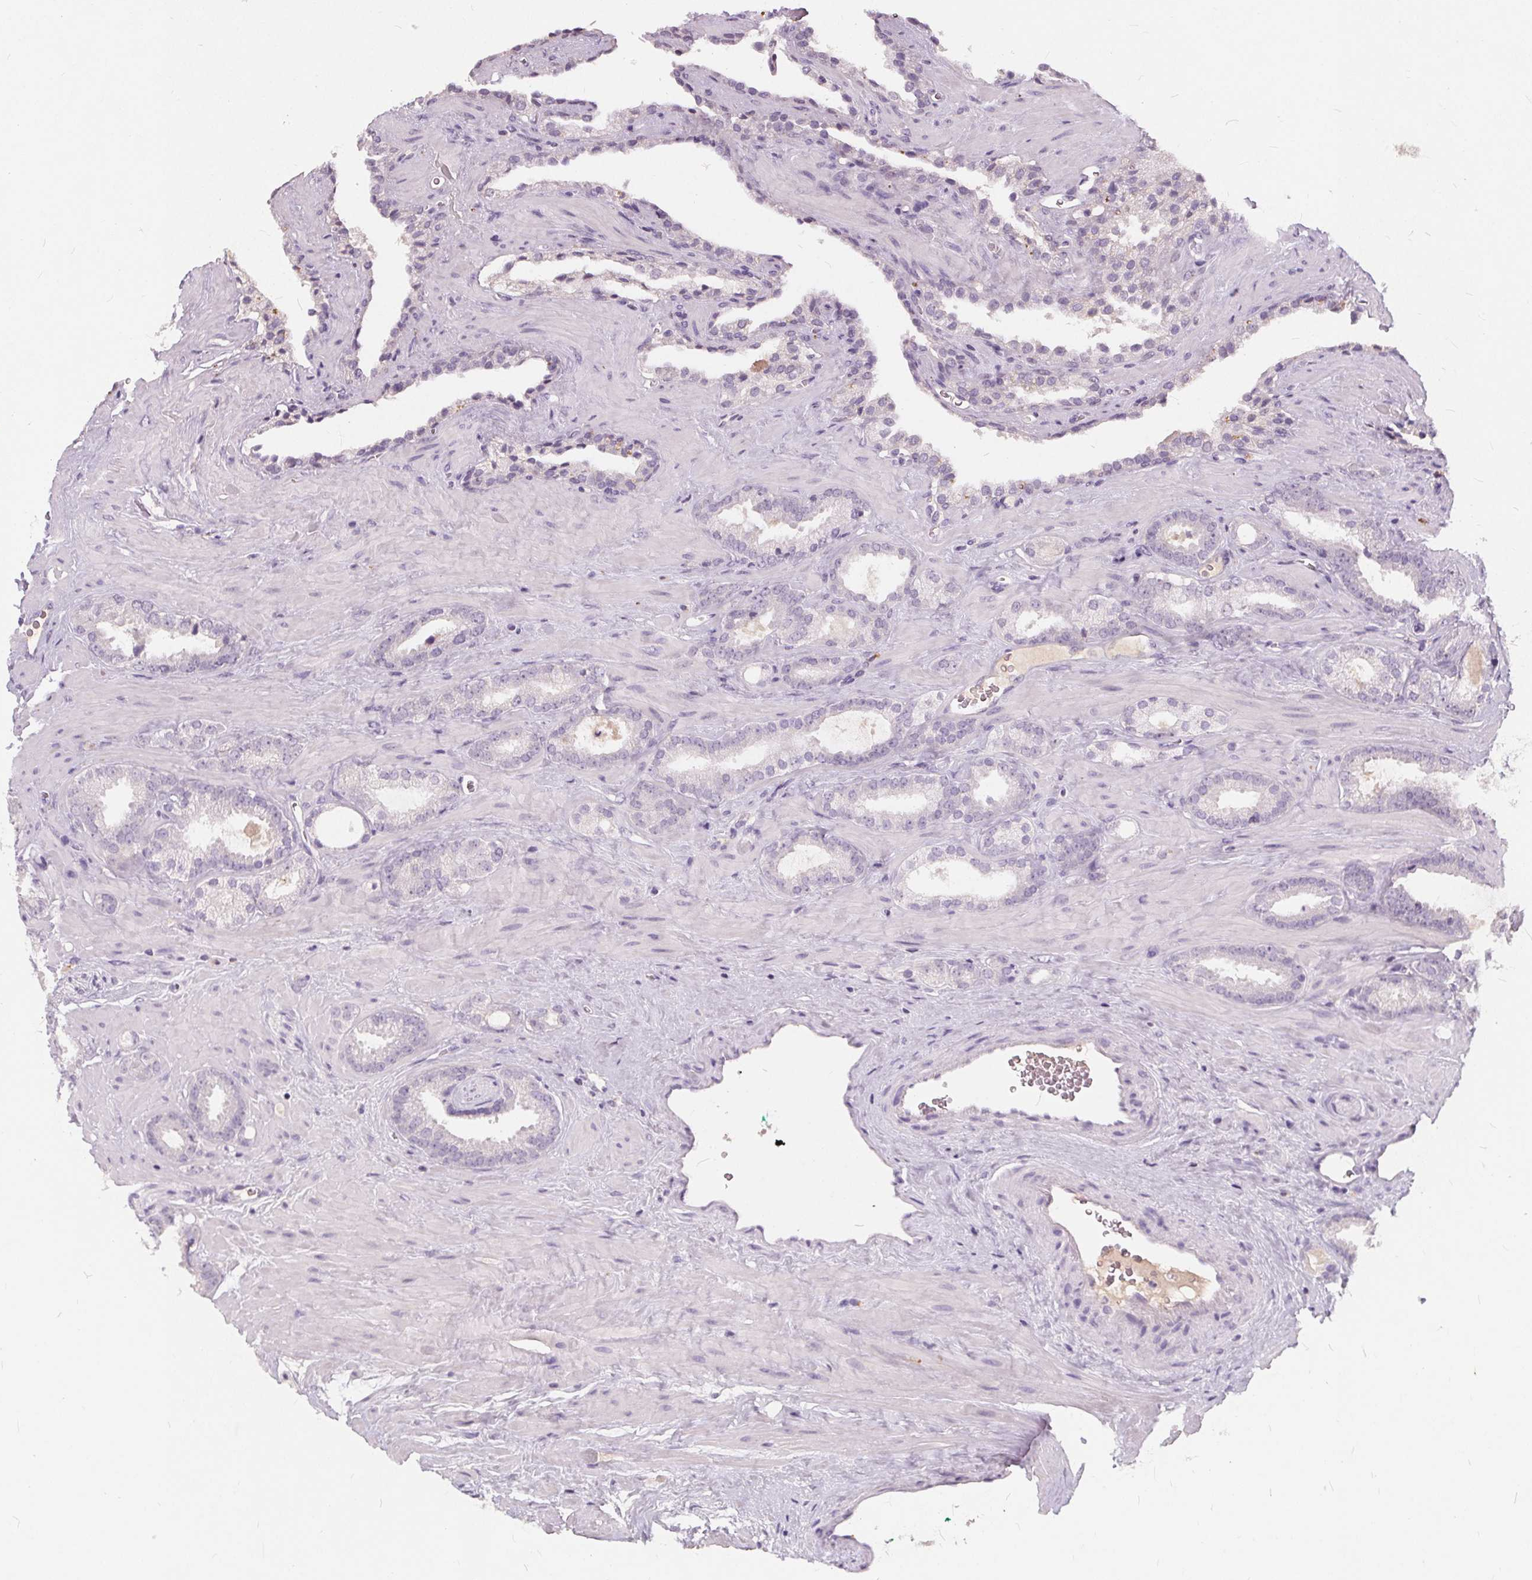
{"staining": {"intensity": "negative", "quantity": "none", "location": "none"}, "tissue": "prostate cancer", "cell_type": "Tumor cells", "image_type": "cancer", "snomed": [{"axis": "morphology", "description": "Adenocarcinoma, Low grade"}, {"axis": "topography", "description": "Prostate"}], "caption": "The micrograph reveals no staining of tumor cells in prostate cancer (low-grade adenocarcinoma). The staining was performed using DAB (3,3'-diaminobenzidine) to visualize the protein expression in brown, while the nuclei were stained in blue with hematoxylin (Magnification: 20x).", "gene": "PLA2G2E", "patient": {"sex": "male", "age": 62}}